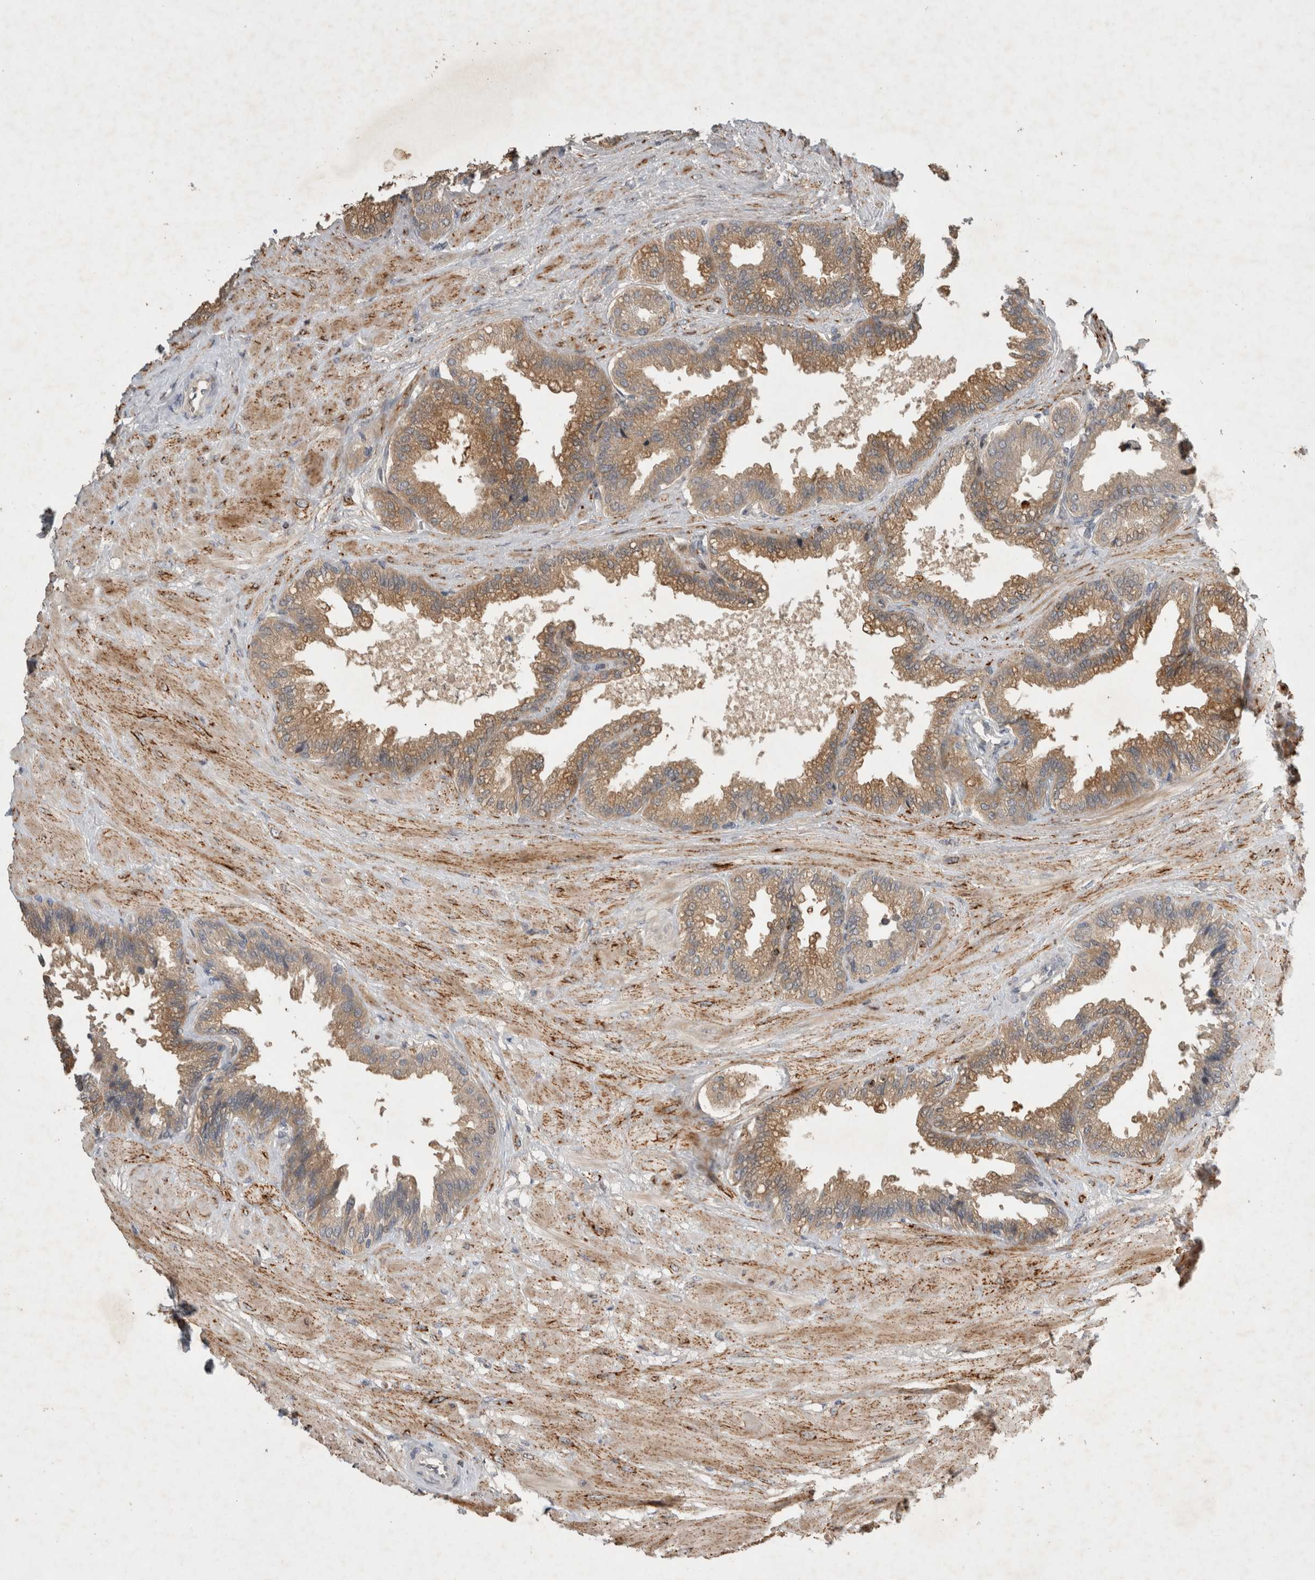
{"staining": {"intensity": "moderate", "quantity": ">75%", "location": "cytoplasmic/membranous"}, "tissue": "seminal vesicle", "cell_type": "Glandular cells", "image_type": "normal", "snomed": [{"axis": "morphology", "description": "Normal tissue, NOS"}, {"axis": "topography", "description": "Seminal veicle"}], "caption": "Immunohistochemical staining of benign seminal vesicle shows >75% levels of moderate cytoplasmic/membranous protein staining in about >75% of glandular cells. The staining is performed using DAB brown chromogen to label protein expression. The nuclei are counter-stained blue using hematoxylin.", "gene": "SERAC1", "patient": {"sex": "male", "age": 46}}